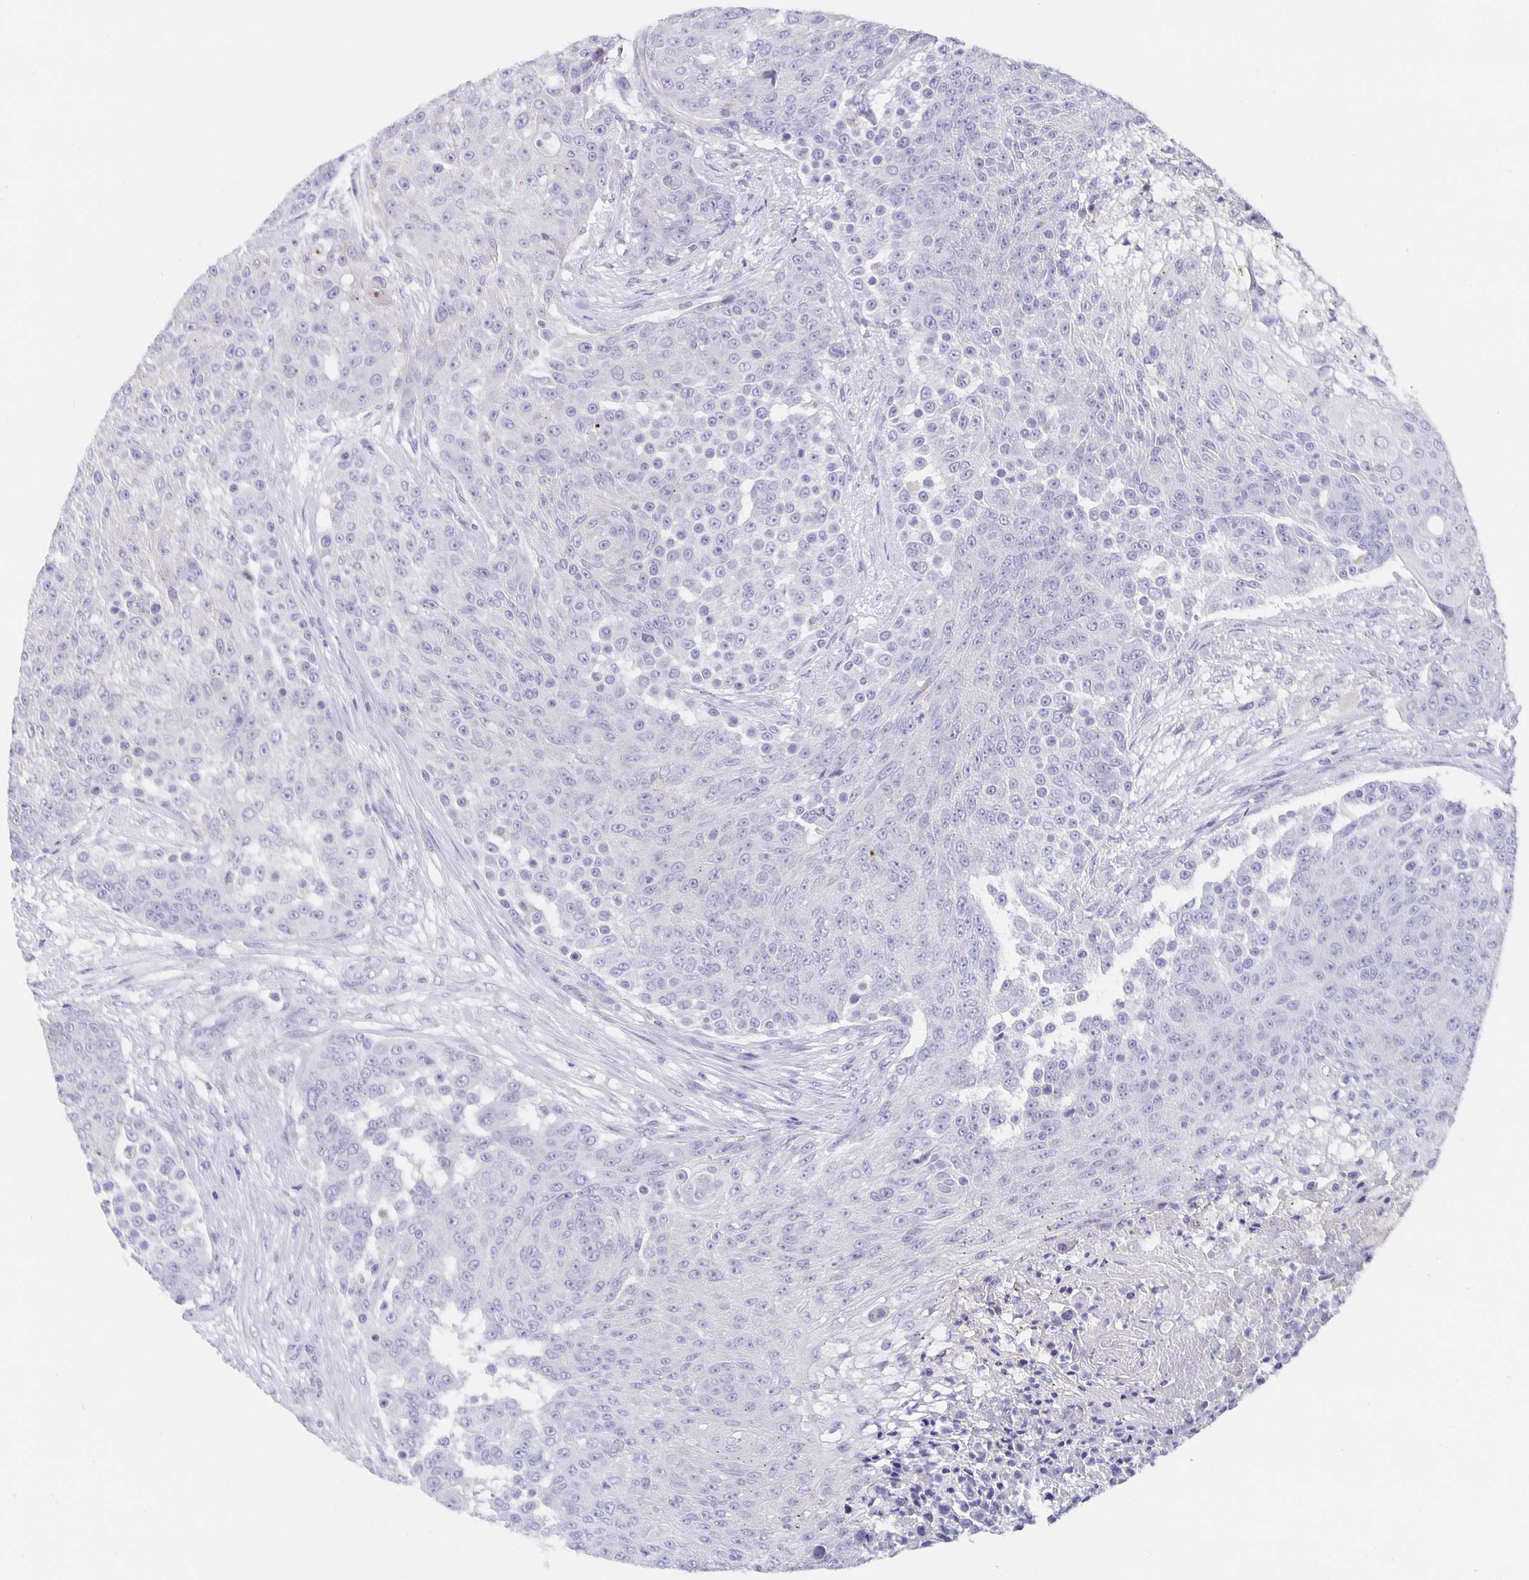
{"staining": {"intensity": "negative", "quantity": "none", "location": "none"}, "tissue": "urothelial cancer", "cell_type": "Tumor cells", "image_type": "cancer", "snomed": [{"axis": "morphology", "description": "Urothelial carcinoma, High grade"}, {"axis": "topography", "description": "Urinary bladder"}], "caption": "An image of human urothelial cancer is negative for staining in tumor cells.", "gene": "CFAP74", "patient": {"sex": "female", "age": 63}}